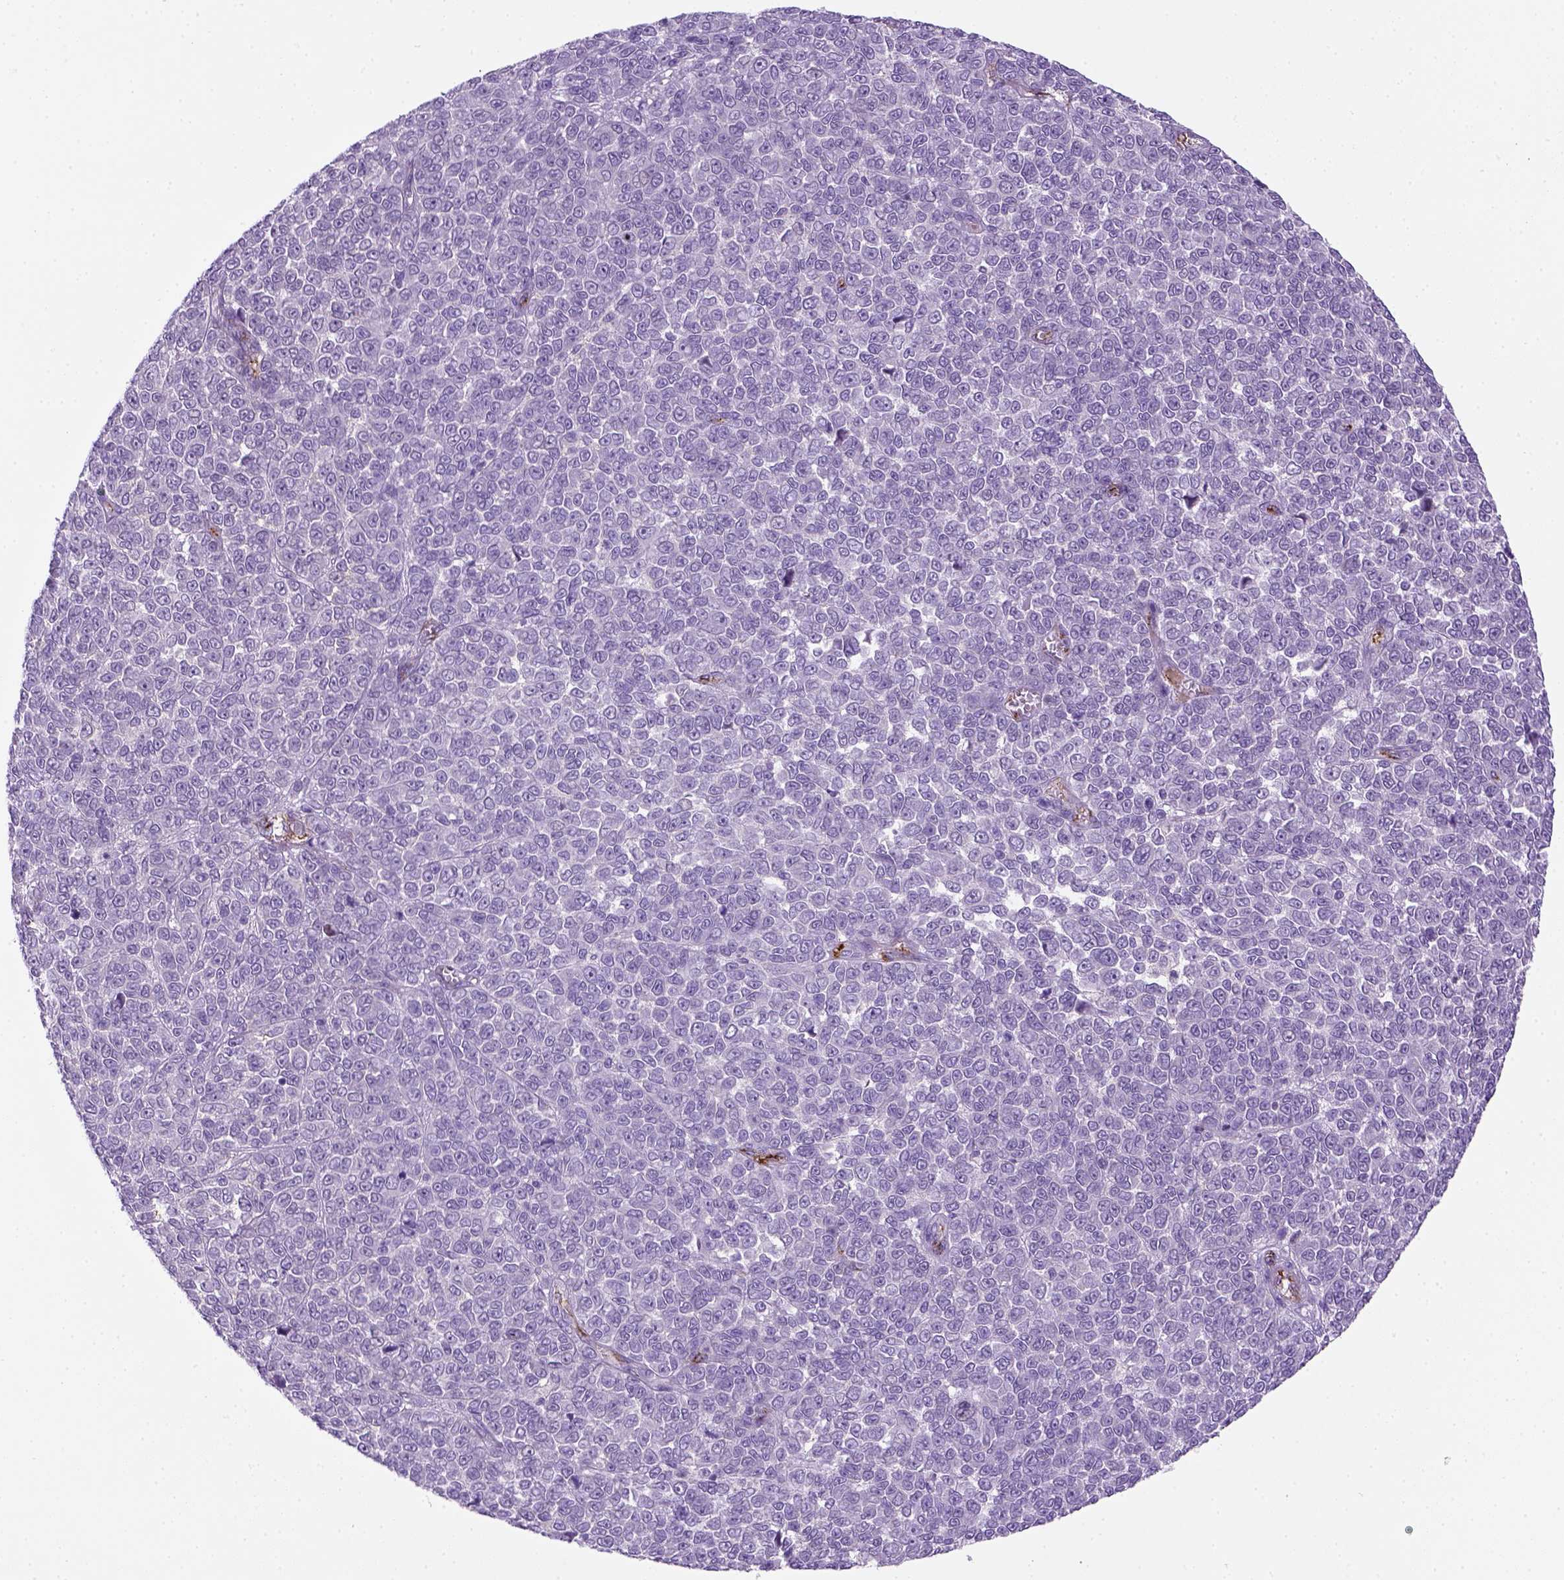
{"staining": {"intensity": "negative", "quantity": "none", "location": "none"}, "tissue": "melanoma", "cell_type": "Tumor cells", "image_type": "cancer", "snomed": [{"axis": "morphology", "description": "Malignant melanoma, NOS"}, {"axis": "topography", "description": "Skin"}], "caption": "Melanoma was stained to show a protein in brown. There is no significant positivity in tumor cells. (DAB immunohistochemistry, high magnification).", "gene": "VWF", "patient": {"sex": "female", "age": 95}}